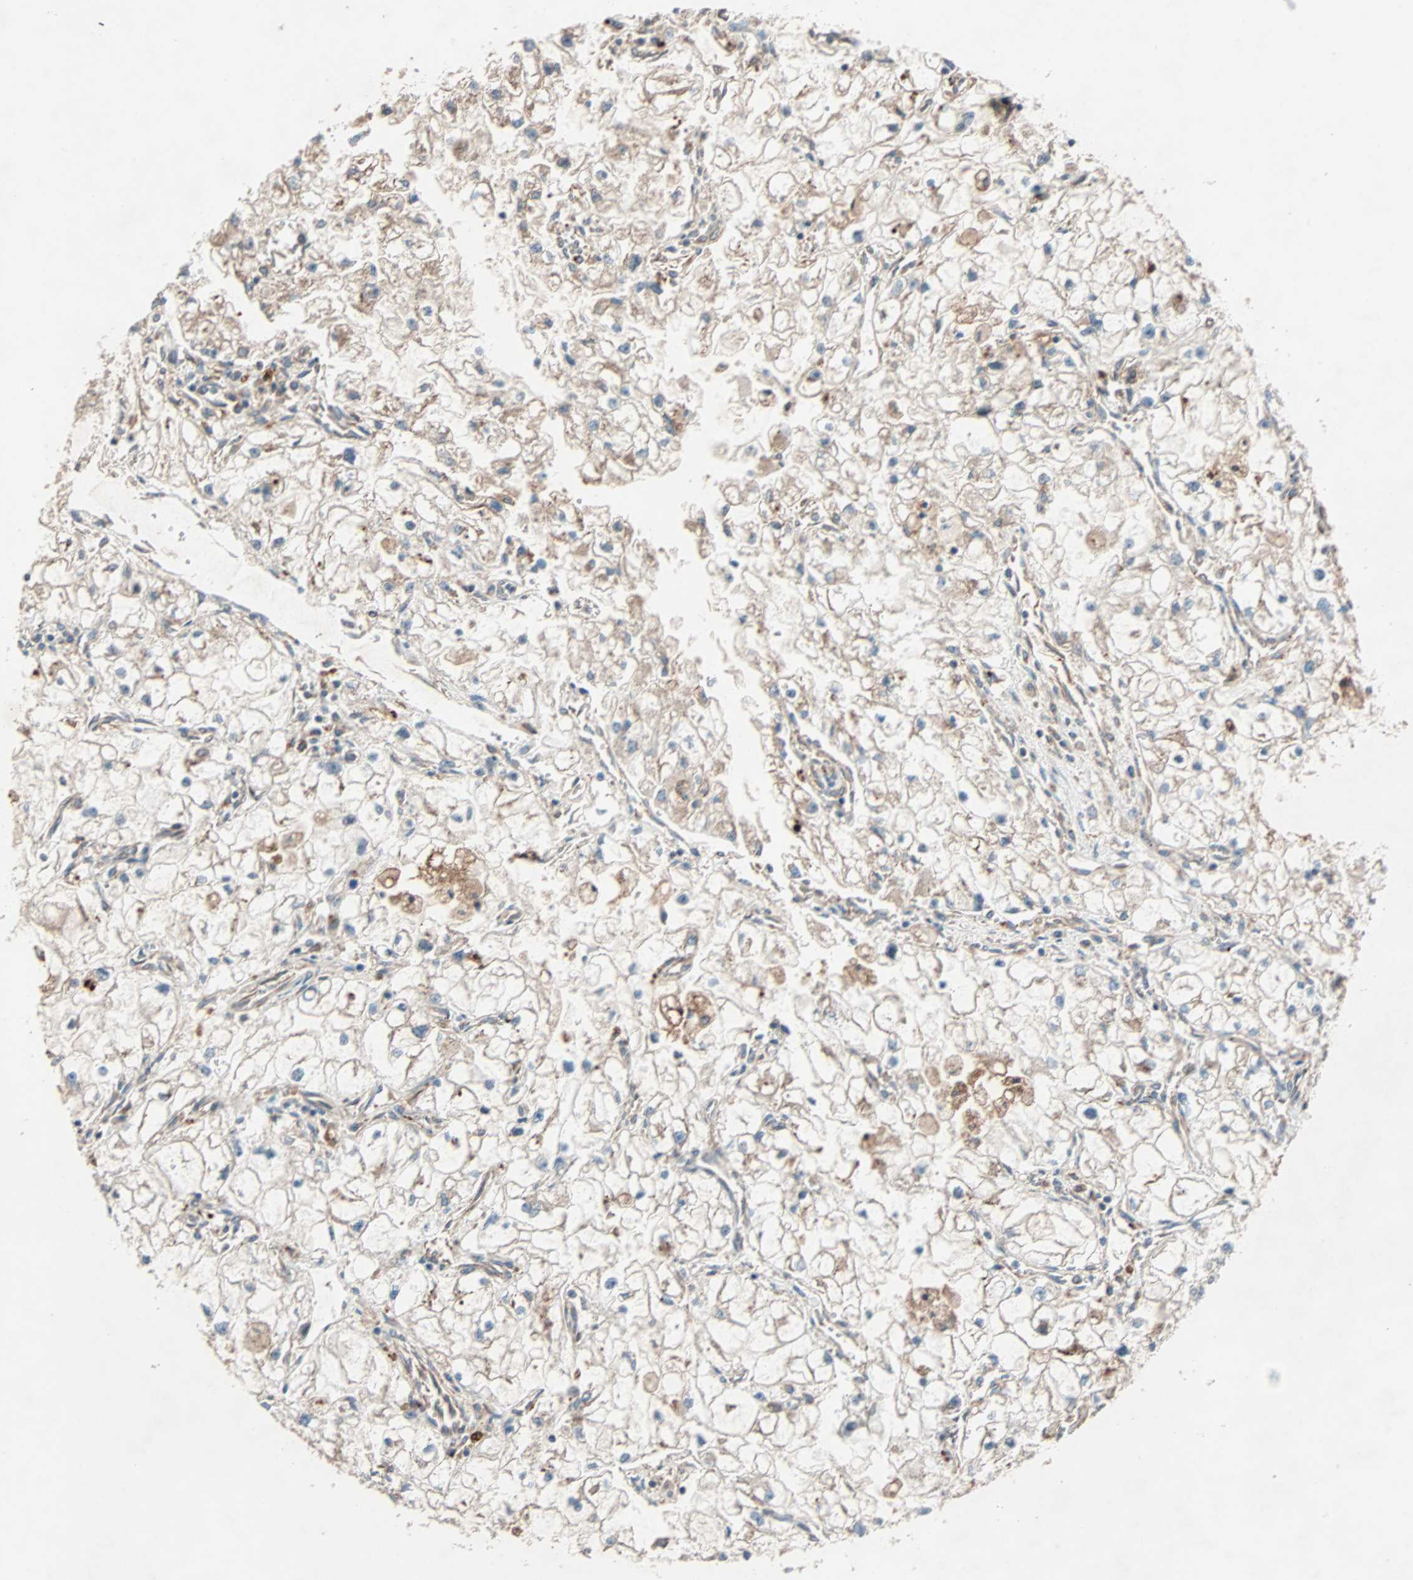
{"staining": {"intensity": "weak", "quantity": ">75%", "location": "cytoplasmic/membranous"}, "tissue": "renal cancer", "cell_type": "Tumor cells", "image_type": "cancer", "snomed": [{"axis": "morphology", "description": "Adenocarcinoma, NOS"}, {"axis": "topography", "description": "Kidney"}], "caption": "Protein staining reveals weak cytoplasmic/membranous positivity in about >75% of tumor cells in renal adenocarcinoma.", "gene": "PHYH", "patient": {"sex": "female", "age": 70}}